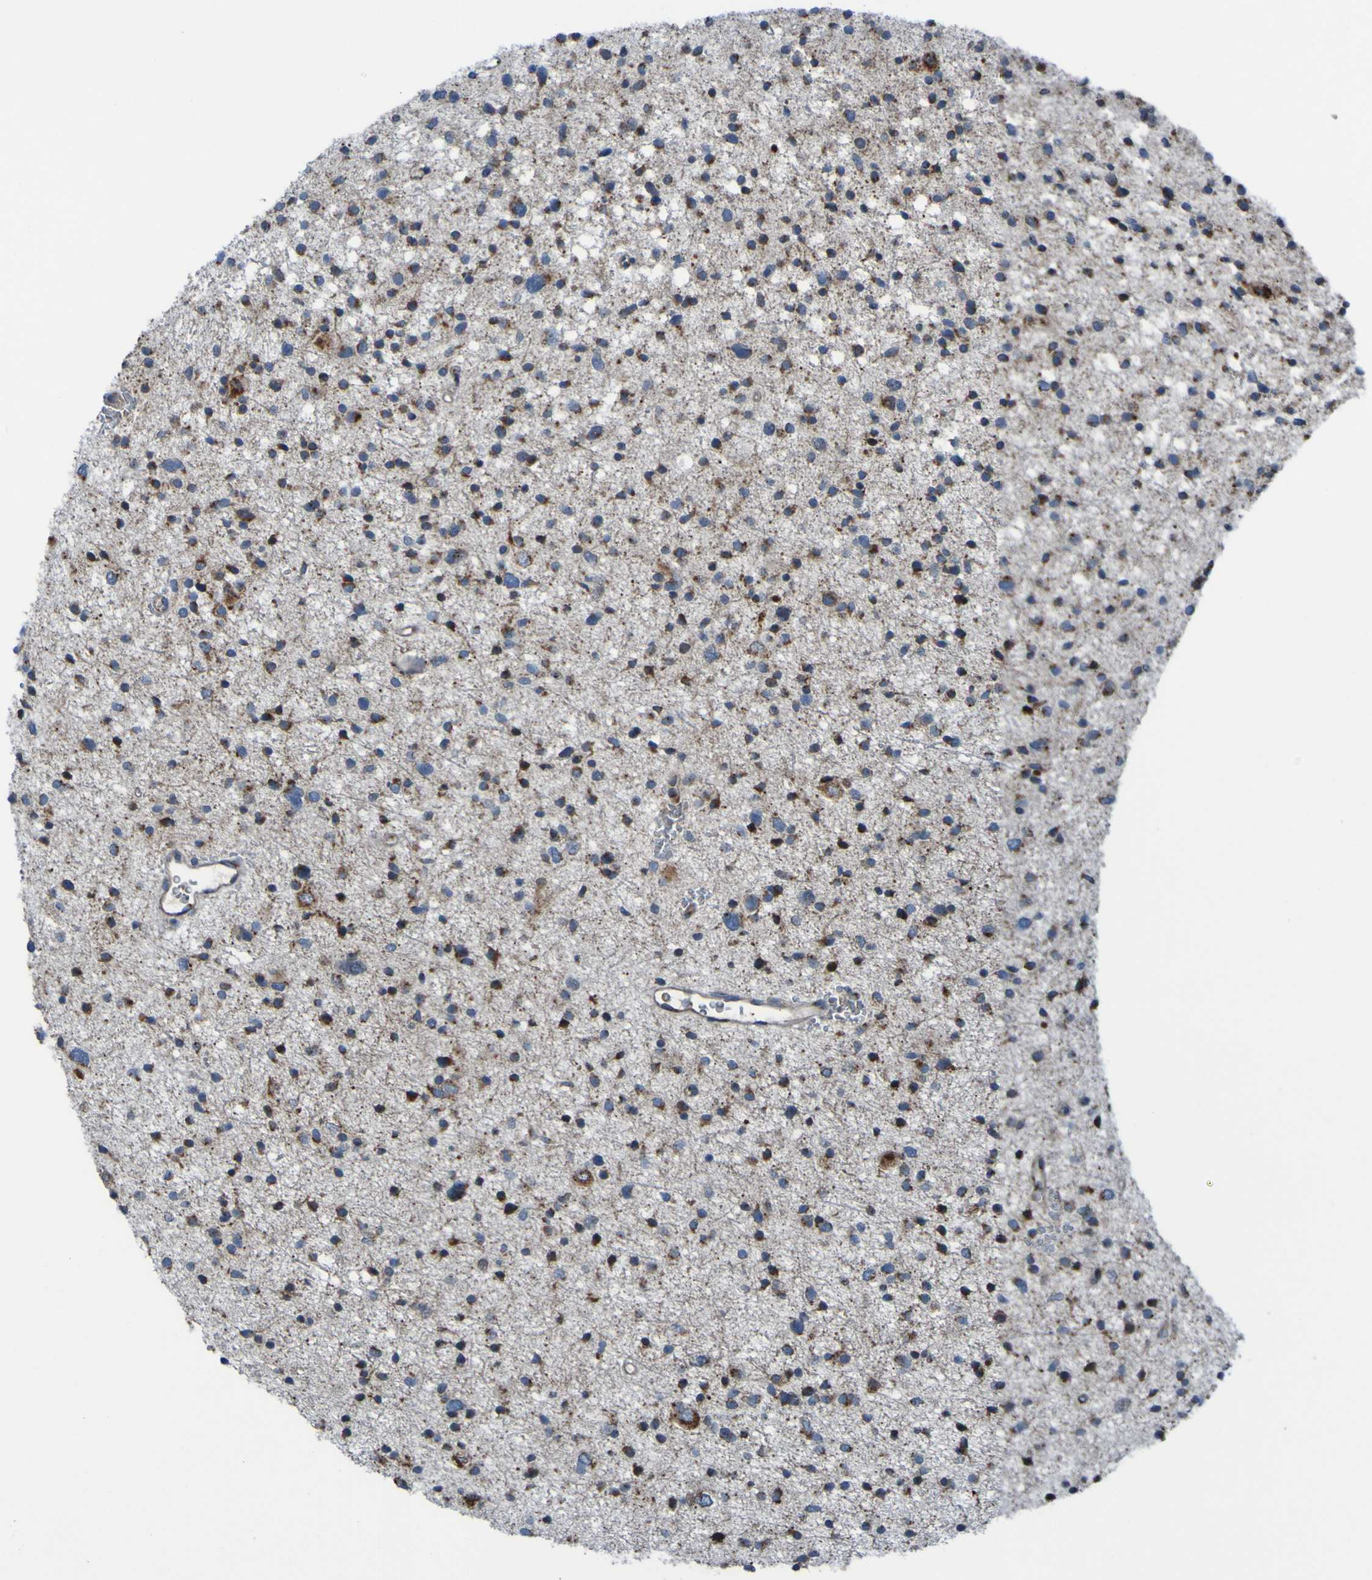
{"staining": {"intensity": "moderate", "quantity": "<25%", "location": "cytoplasmic/membranous"}, "tissue": "glioma", "cell_type": "Tumor cells", "image_type": "cancer", "snomed": [{"axis": "morphology", "description": "Glioma, malignant, Low grade"}, {"axis": "topography", "description": "Brain"}], "caption": "A histopathology image of glioma stained for a protein reveals moderate cytoplasmic/membranous brown staining in tumor cells. (DAB = brown stain, brightfield microscopy at high magnification).", "gene": "UNG", "patient": {"sex": "female", "age": 37}}